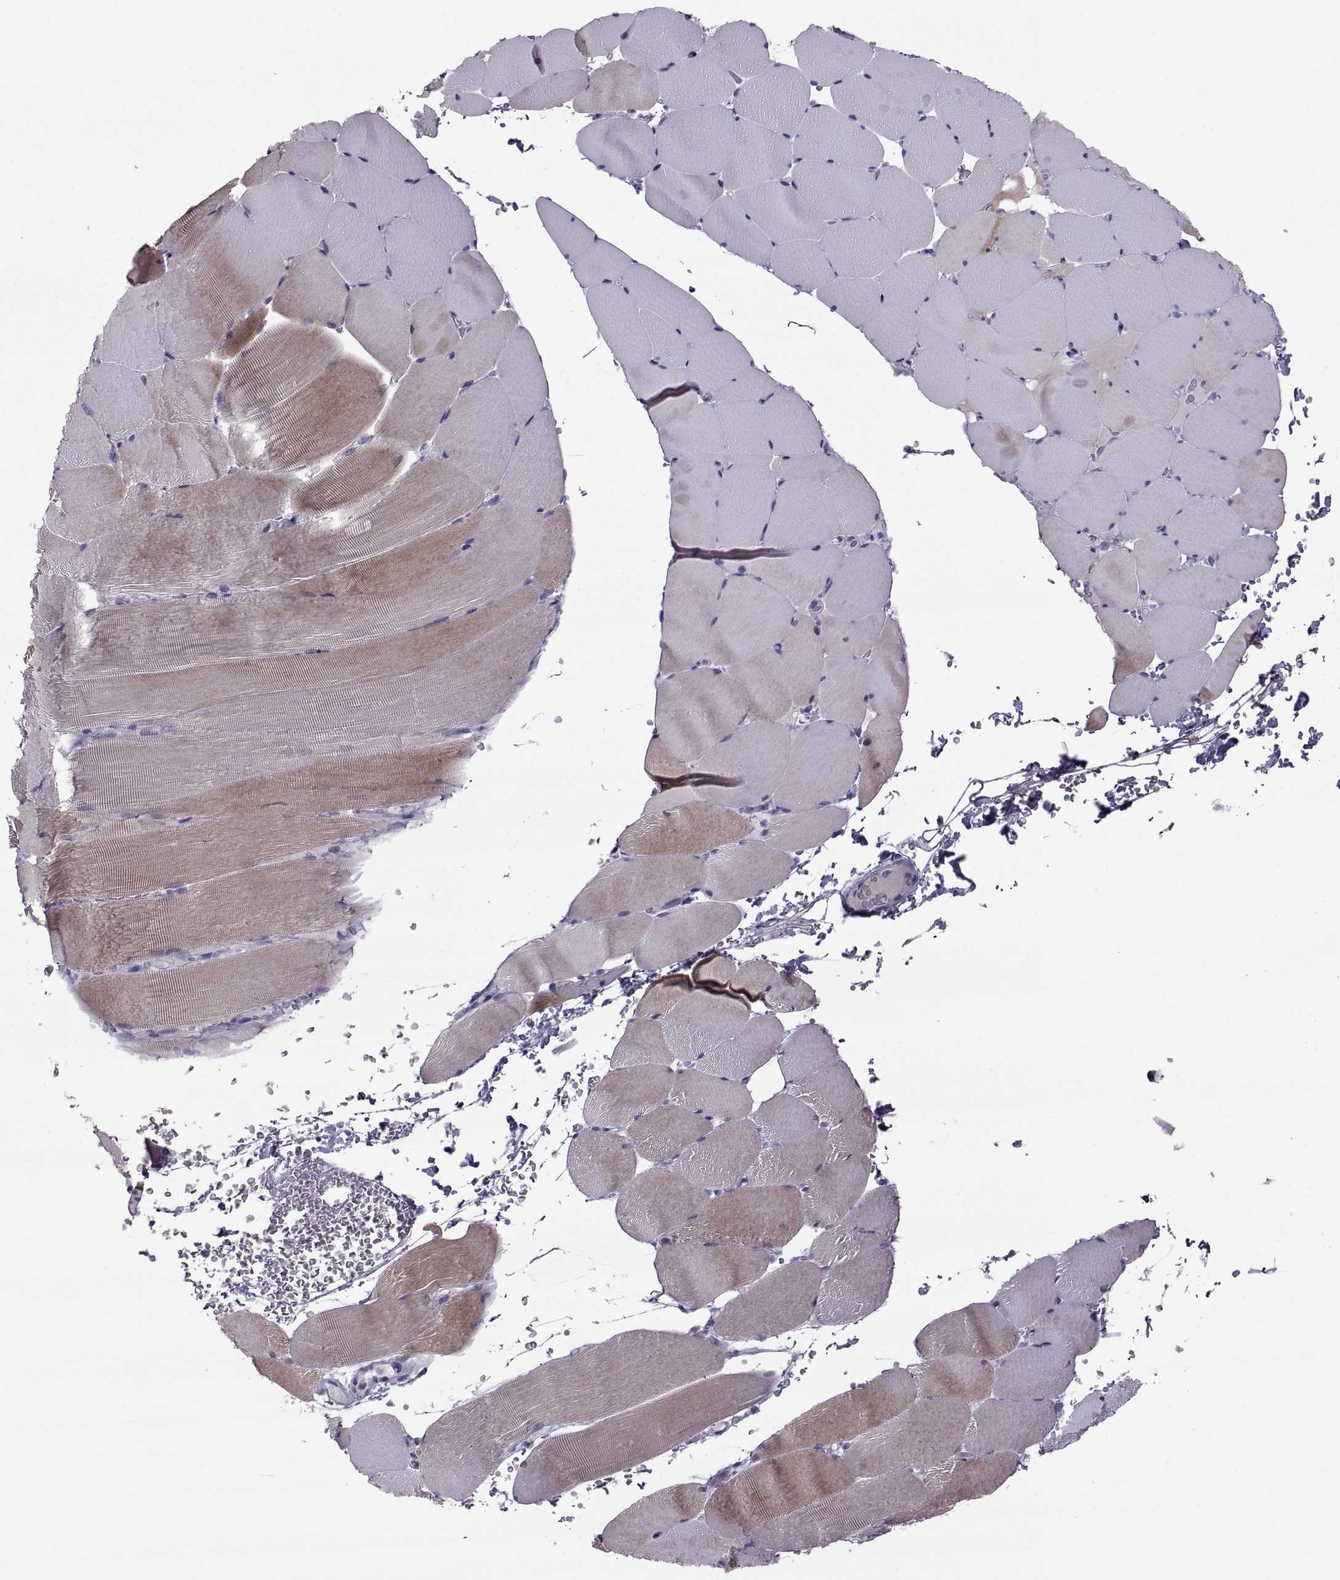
{"staining": {"intensity": "moderate", "quantity": "25%-75%", "location": "cytoplasmic/membranous"}, "tissue": "skeletal muscle", "cell_type": "Myocytes", "image_type": "normal", "snomed": [{"axis": "morphology", "description": "Normal tissue, NOS"}, {"axis": "topography", "description": "Skeletal muscle"}], "caption": "Immunohistochemistry (IHC) (DAB (3,3'-diaminobenzidine)) staining of benign skeletal muscle displays moderate cytoplasmic/membranous protein positivity in about 25%-75% of myocytes. (Brightfield microscopy of DAB IHC at high magnification).", "gene": "IGSF1", "patient": {"sex": "female", "age": 37}}